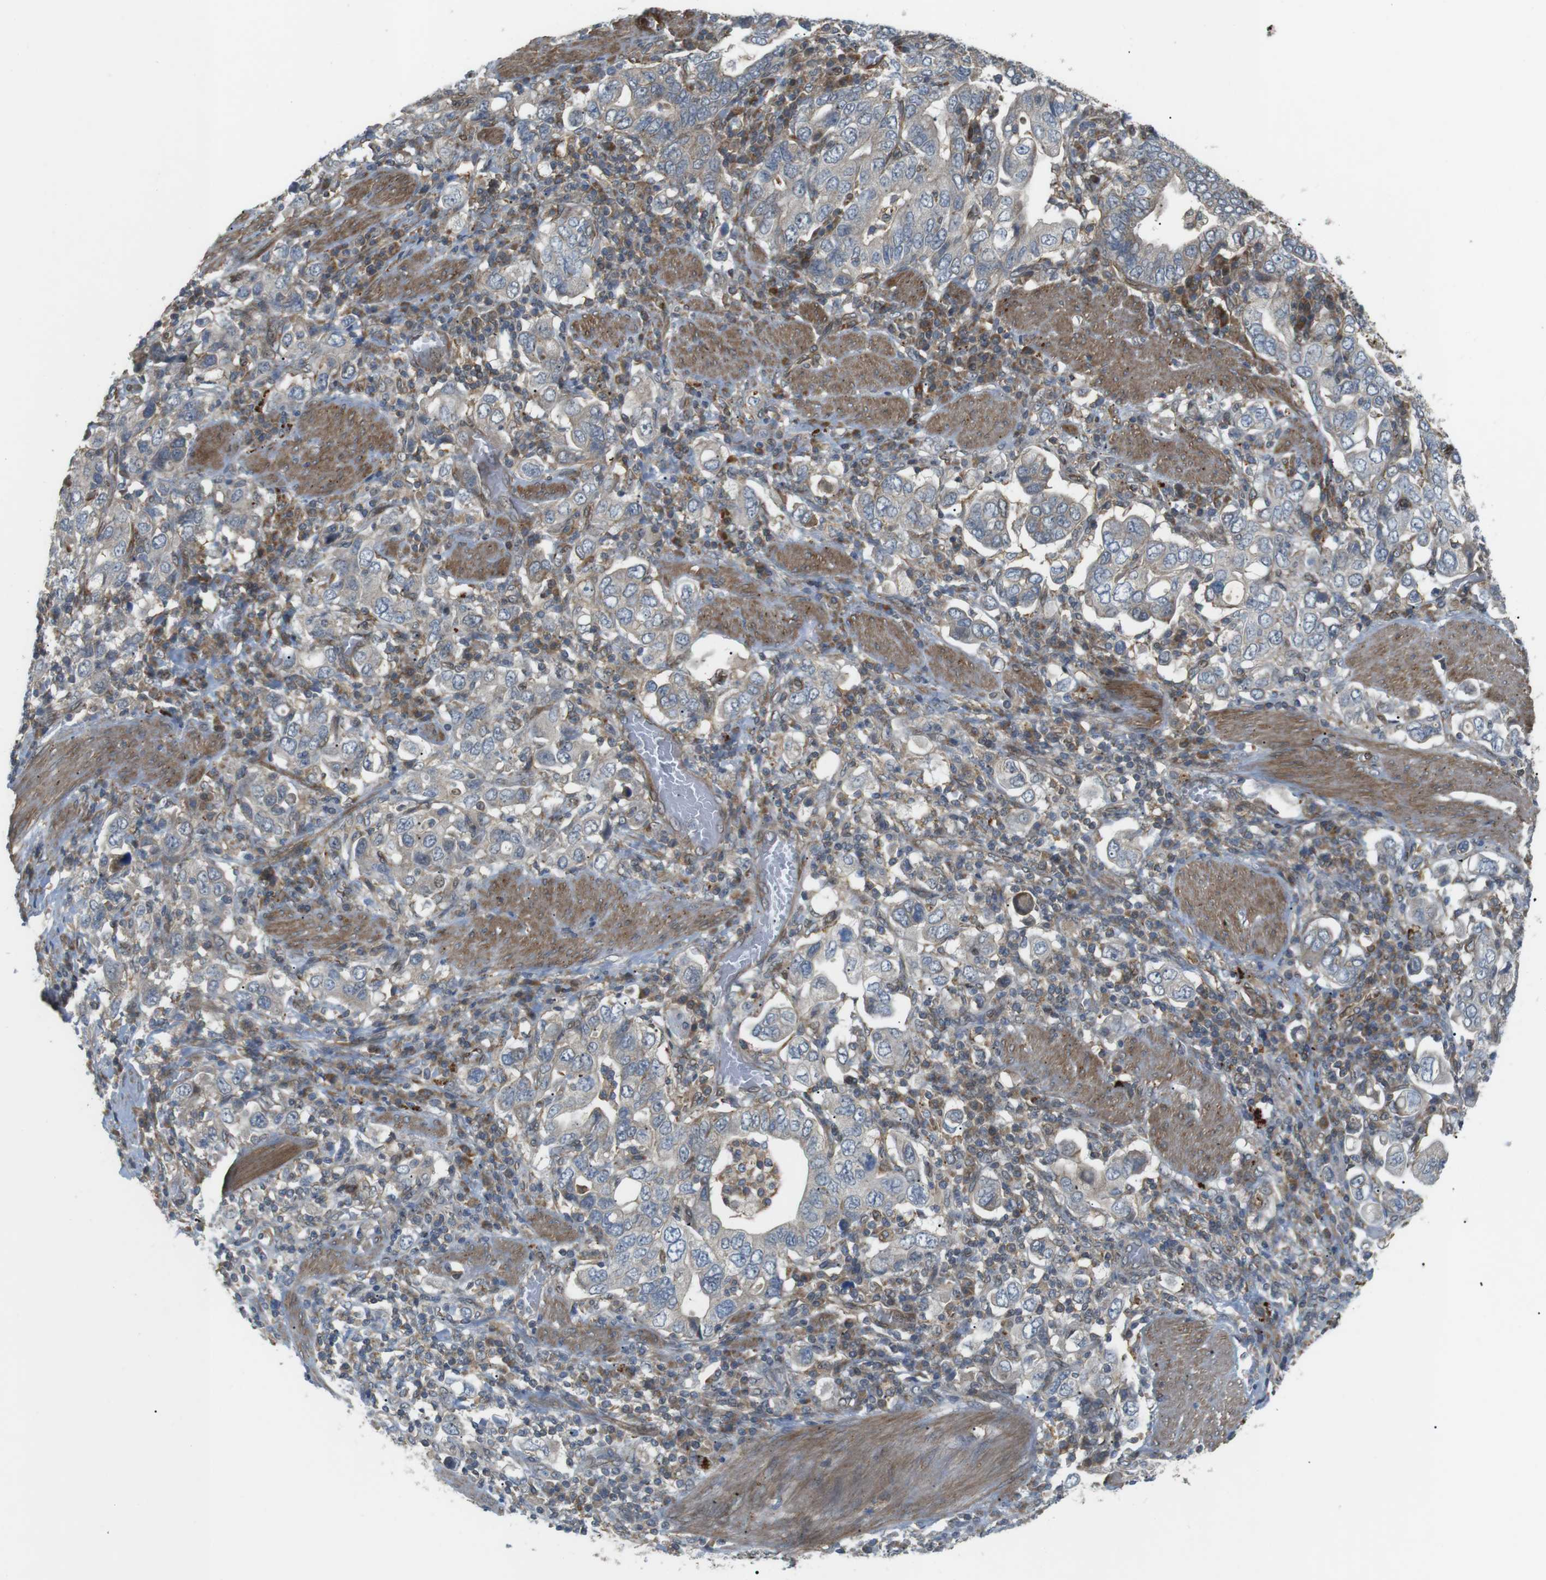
{"staining": {"intensity": "weak", "quantity": "25%-75%", "location": "cytoplasmic/membranous"}, "tissue": "stomach cancer", "cell_type": "Tumor cells", "image_type": "cancer", "snomed": [{"axis": "morphology", "description": "Adenocarcinoma, NOS"}, {"axis": "topography", "description": "Stomach, upper"}], "caption": "An IHC image of tumor tissue is shown. Protein staining in brown shows weak cytoplasmic/membranous positivity in stomach adenocarcinoma within tumor cells.", "gene": "KANK2", "patient": {"sex": "male", "age": 62}}